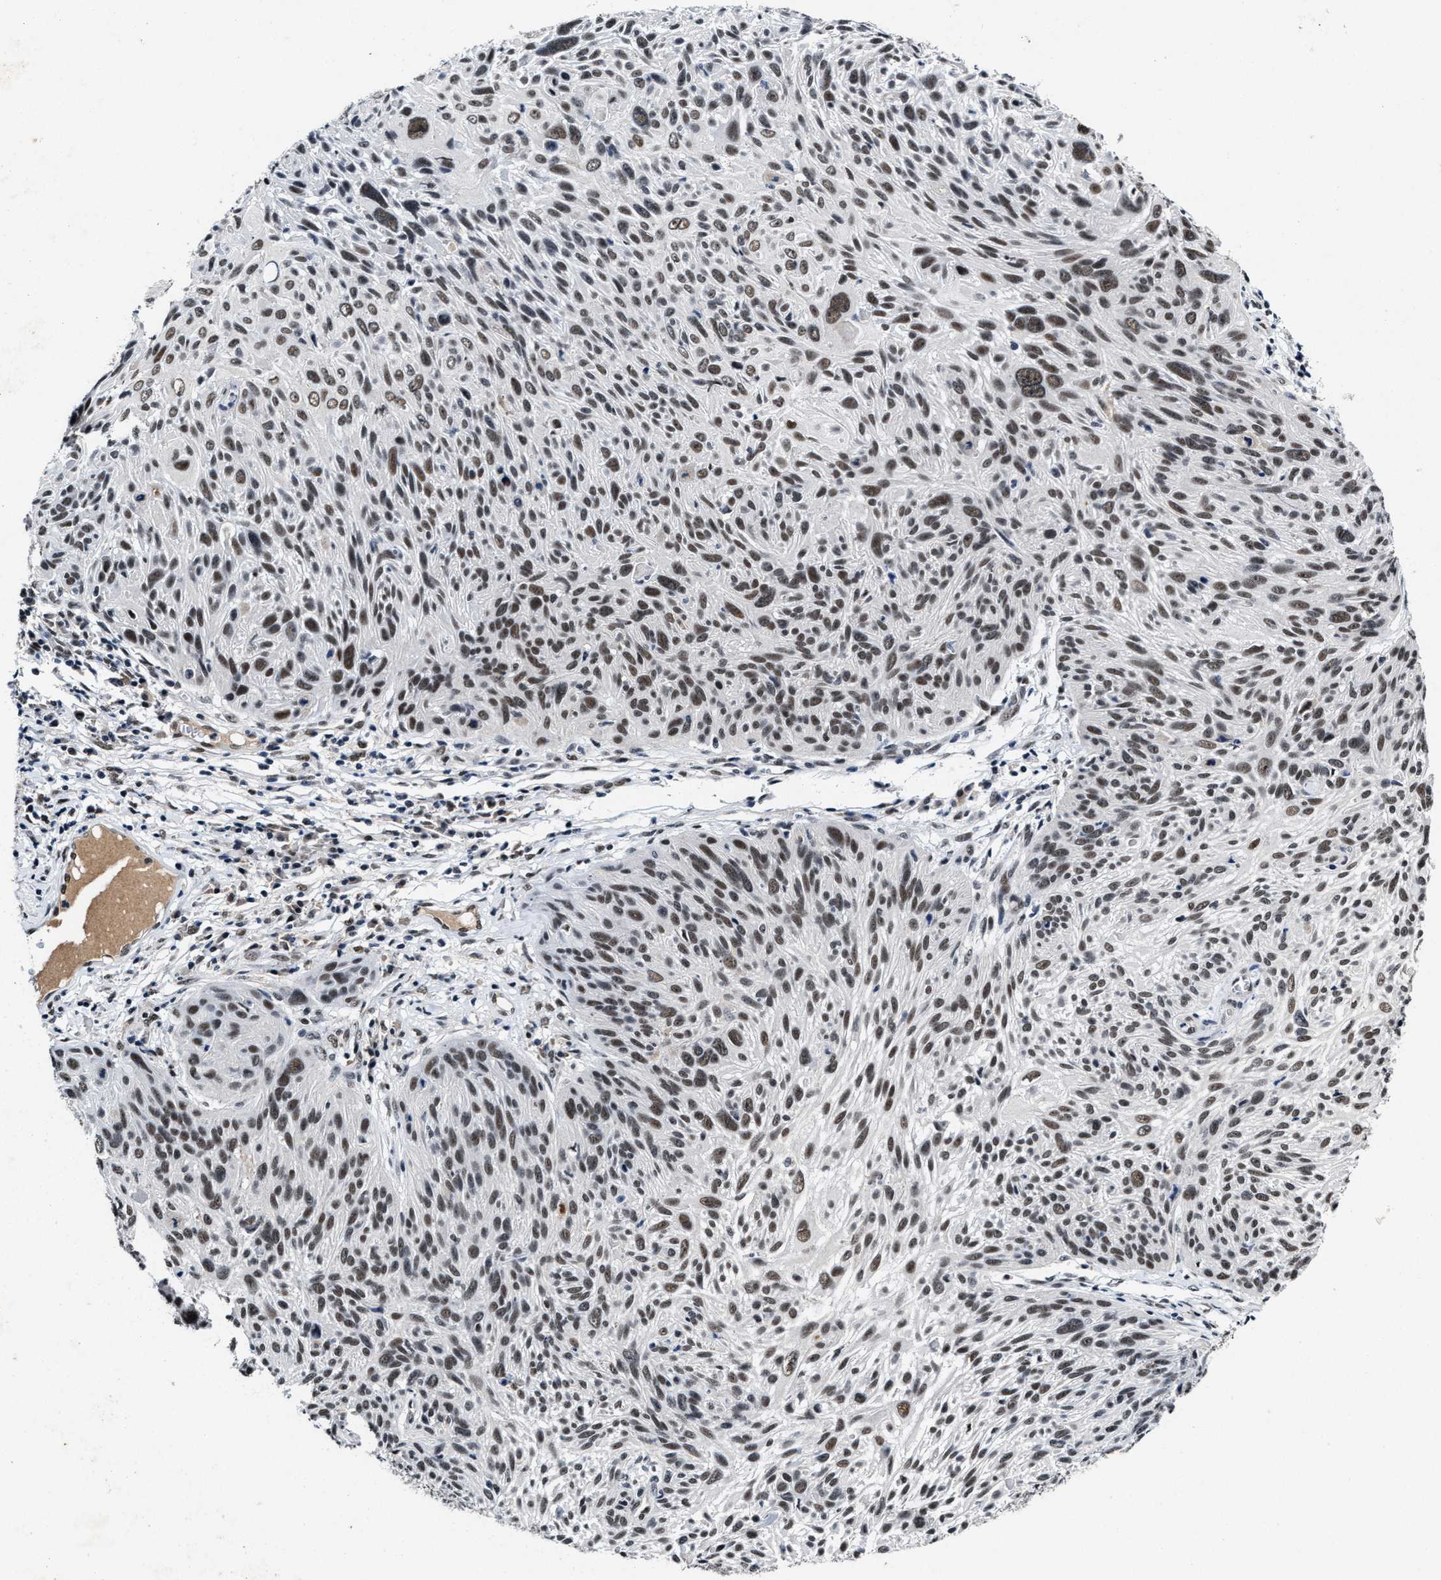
{"staining": {"intensity": "moderate", "quantity": ">75%", "location": "nuclear"}, "tissue": "cervical cancer", "cell_type": "Tumor cells", "image_type": "cancer", "snomed": [{"axis": "morphology", "description": "Squamous cell carcinoma, NOS"}, {"axis": "topography", "description": "Cervix"}], "caption": "The image reveals a brown stain indicating the presence of a protein in the nuclear of tumor cells in squamous cell carcinoma (cervical).", "gene": "INIP", "patient": {"sex": "female", "age": 51}}